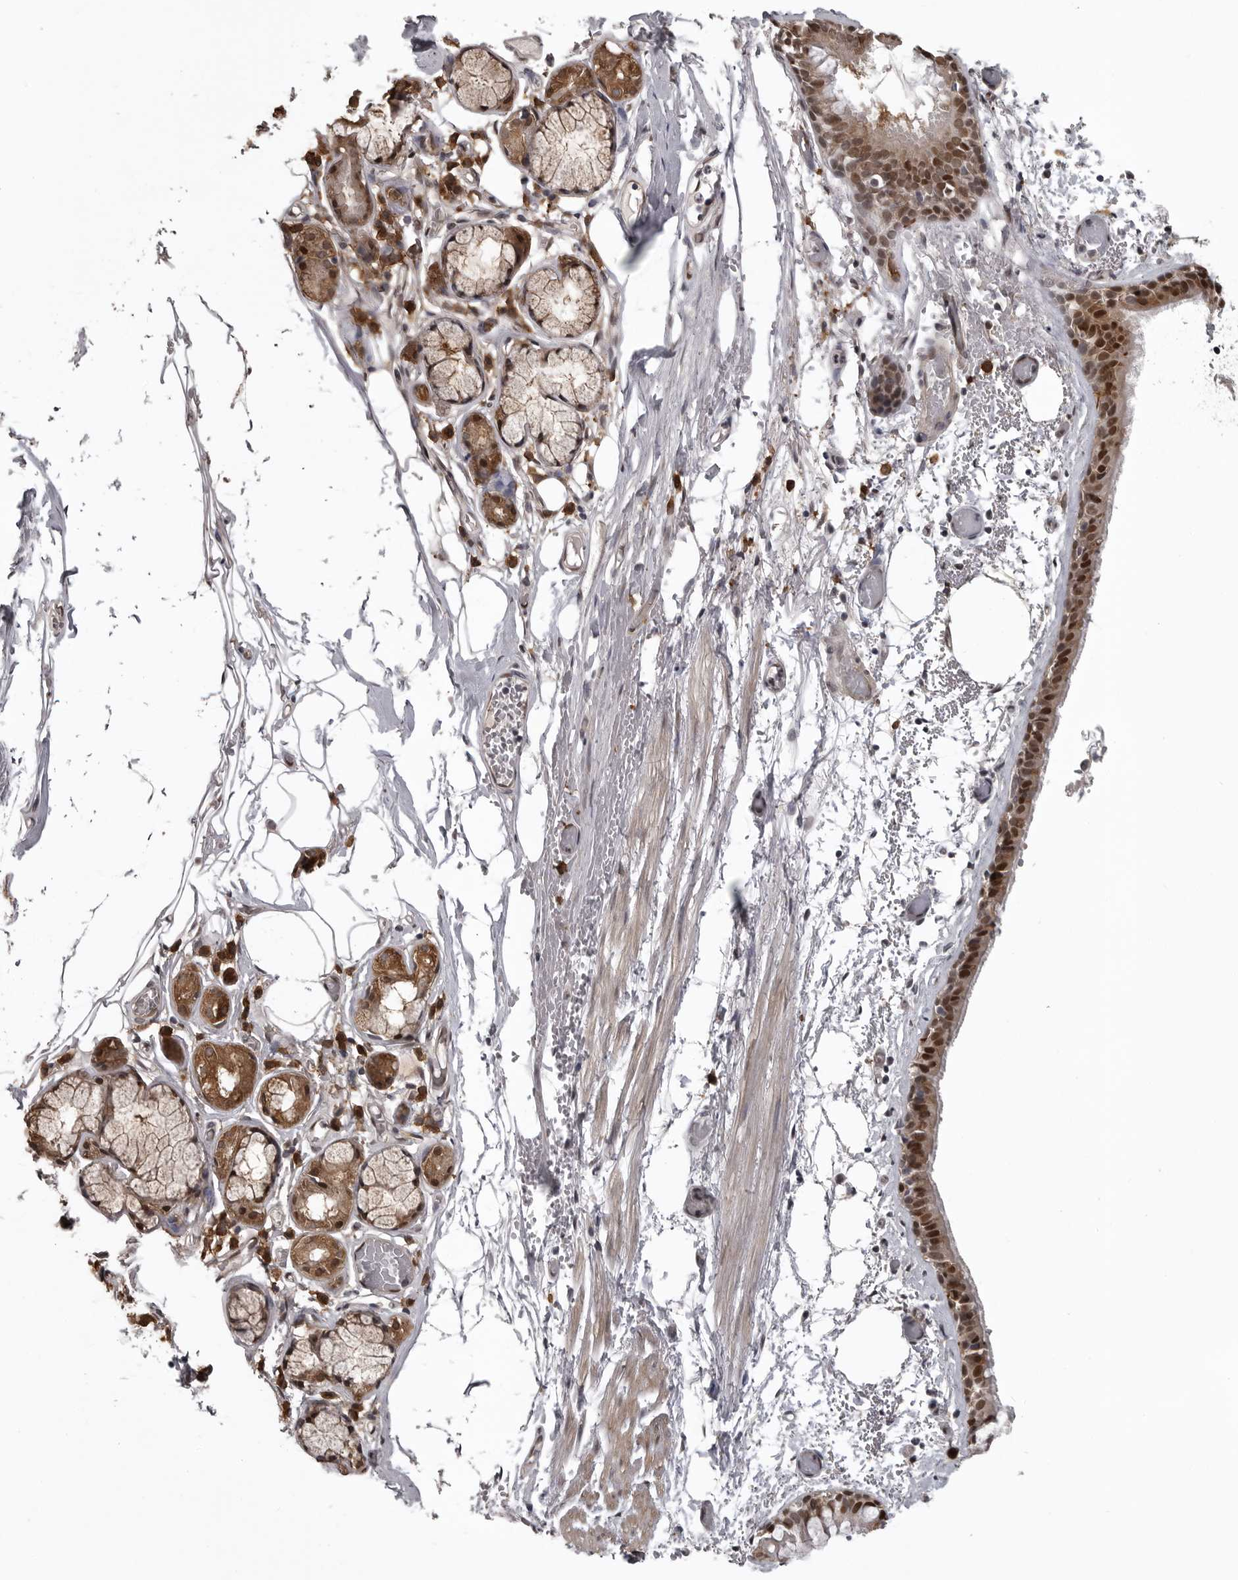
{"staining": {"intensity": "strong", "quantity": "25%-75%", "location": "cytoplasmic/membranous,nuclear"}, "tissue": "bronchus", "cell_type": "Respiratory epithelial cells", "image_type": "normal", "snomed": [{"axis": "morphology", "description": "Normal tissue, NOS"}, {"axis": "topography", "description": "Bronchus"}, {"axis": "topography", "description": "Lung"}], "caption": "High-power microscopy captured an immunohistochemistry (IHC) histopathology image of benign bronchus, revealing strong cytoplasmic/membranous,nuclear staining in approximately 25%-75% of respiratory epithelial cells.", "gene": "SNX16", "patient": {"sex": "male", "age": 56}}